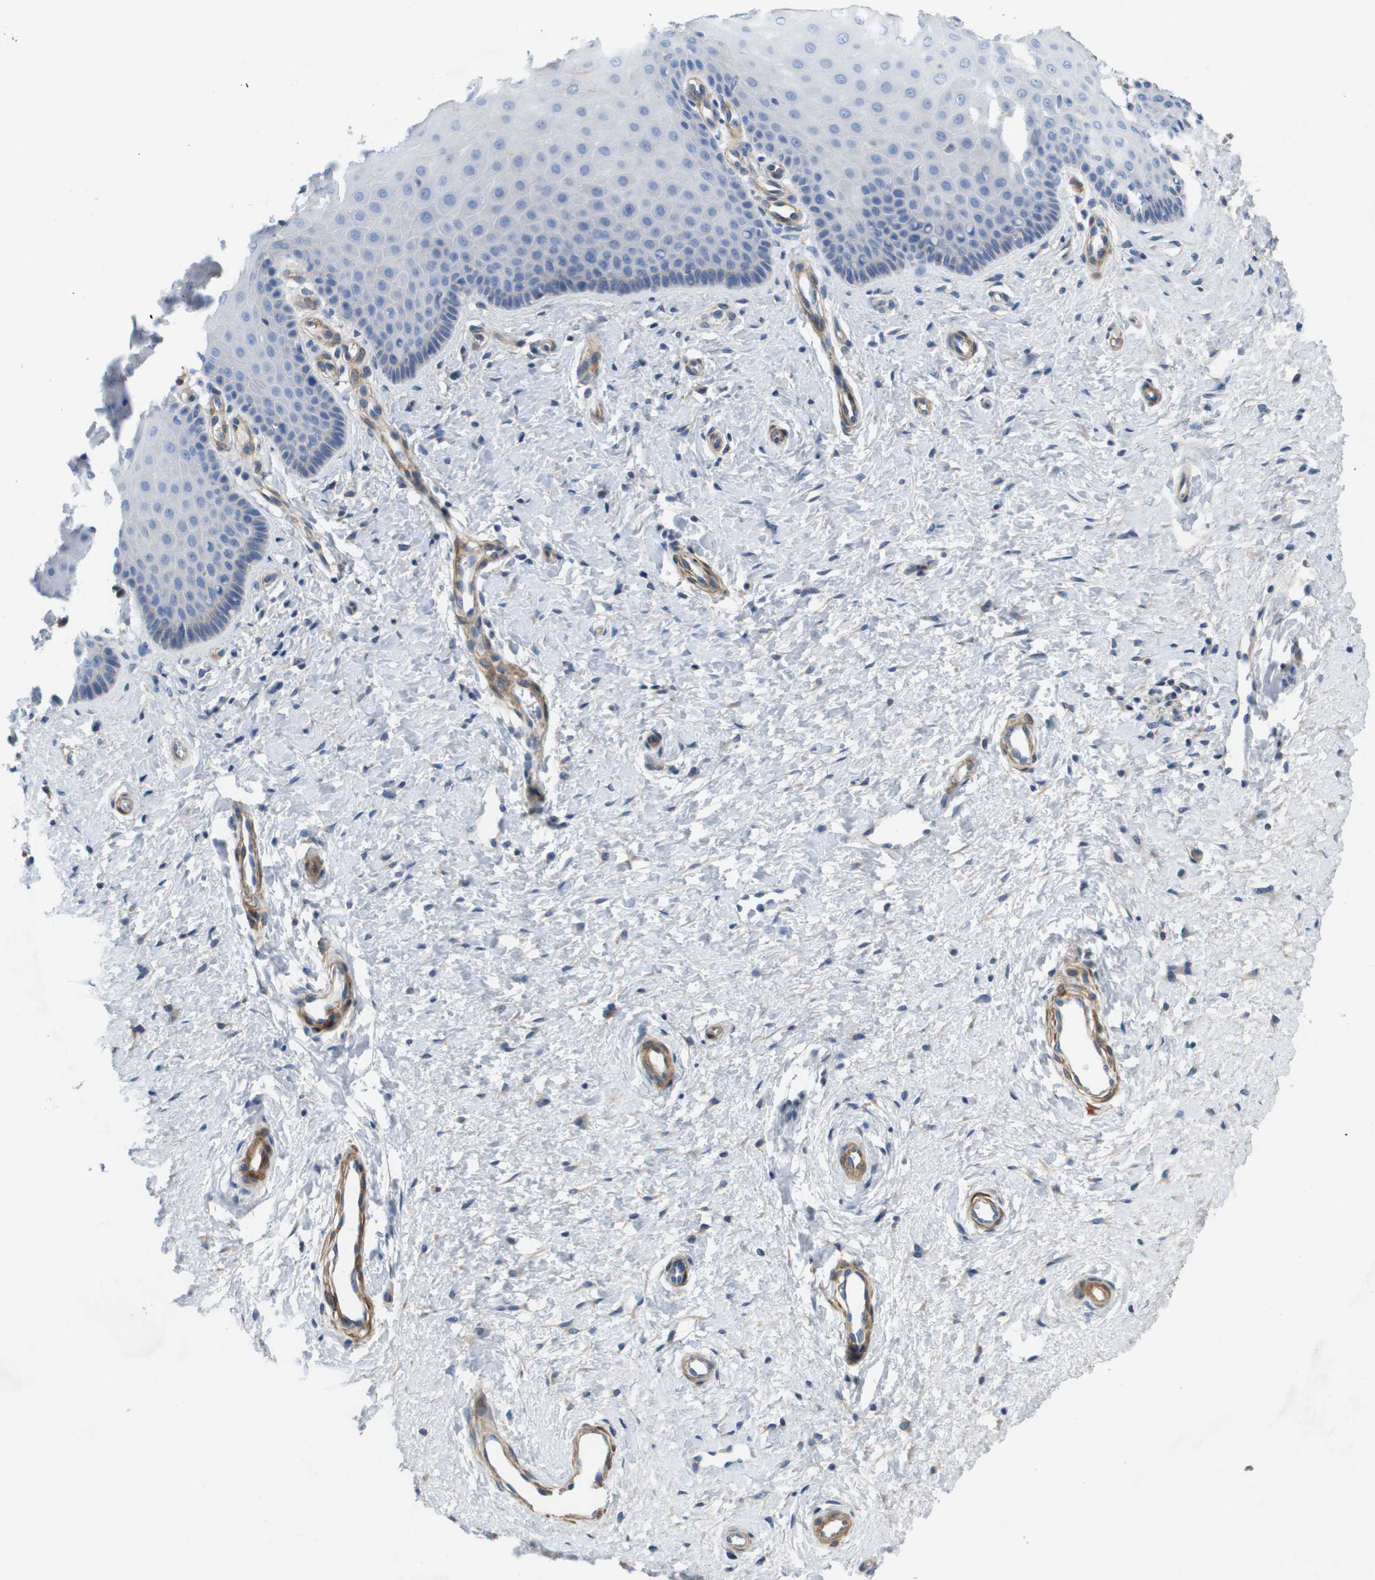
{"staining": {"intensity": "weak", "quantity": "<25%", "location": "cytoplasmic/membranous"}, "tissue": "cervix", "cell_type": "Glandular cells", "image_type": "normal", "snomed": [{"axis": "morphology", "description": "Normal tissue, NOS"}, {"axis": "topography", "description": "Cervix"}], "caption": "IHC micrograph of unremarkable cervix stained for a protein (brown), which demonstrates no positivity in glandular cells.", "gene": "LPP", "patient": {"sex": "female", "age": 55}}